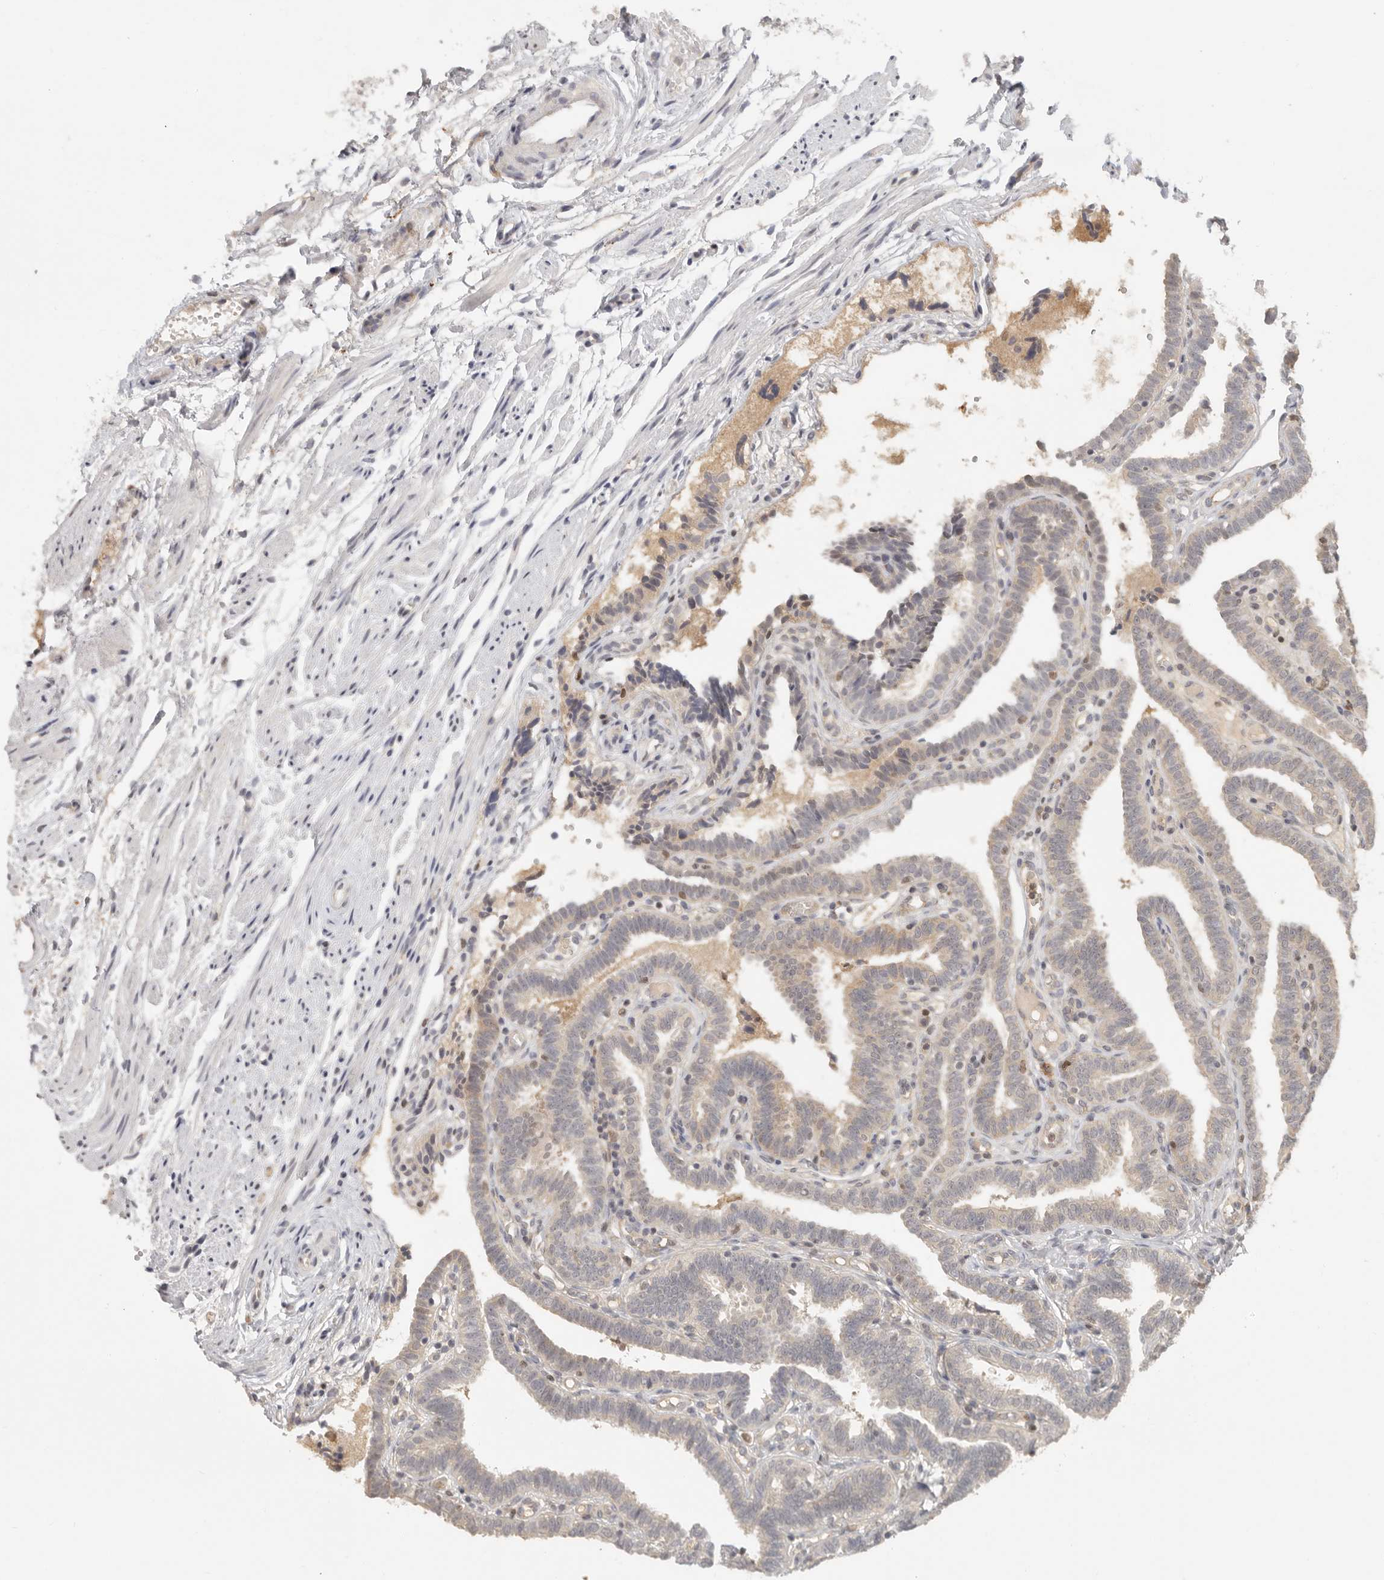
{"staining": {"intensity": "weak", "quantity": "25%-75%", "location": "cytoplasmic/membranous"}, "tissue": "fallopian tube", "cell_type": "Glandular cells", "image_type": "normal", "snomed": [{"axis": "morphology", "description": "Normal tissue, NOS"}, {"axis": "topography", "description": "Fallopian tube"}], "caption": "Immunohistochemistry (IHC) staining of normal fallopian tube, which exhibits low levels of weak cytoplasmic/membranous staining in approximately 25%-75% of glandular cells indicating weak cytoplasmic/membranous protein expression. The staining was performed using DAB (3,3'-diaminobenzidine) (brown) for protein detection and nuclei were counterstained in hematoxylin (blue).", "gene": "PSMA5", "patient": {"sex": "female", "age": 39}}